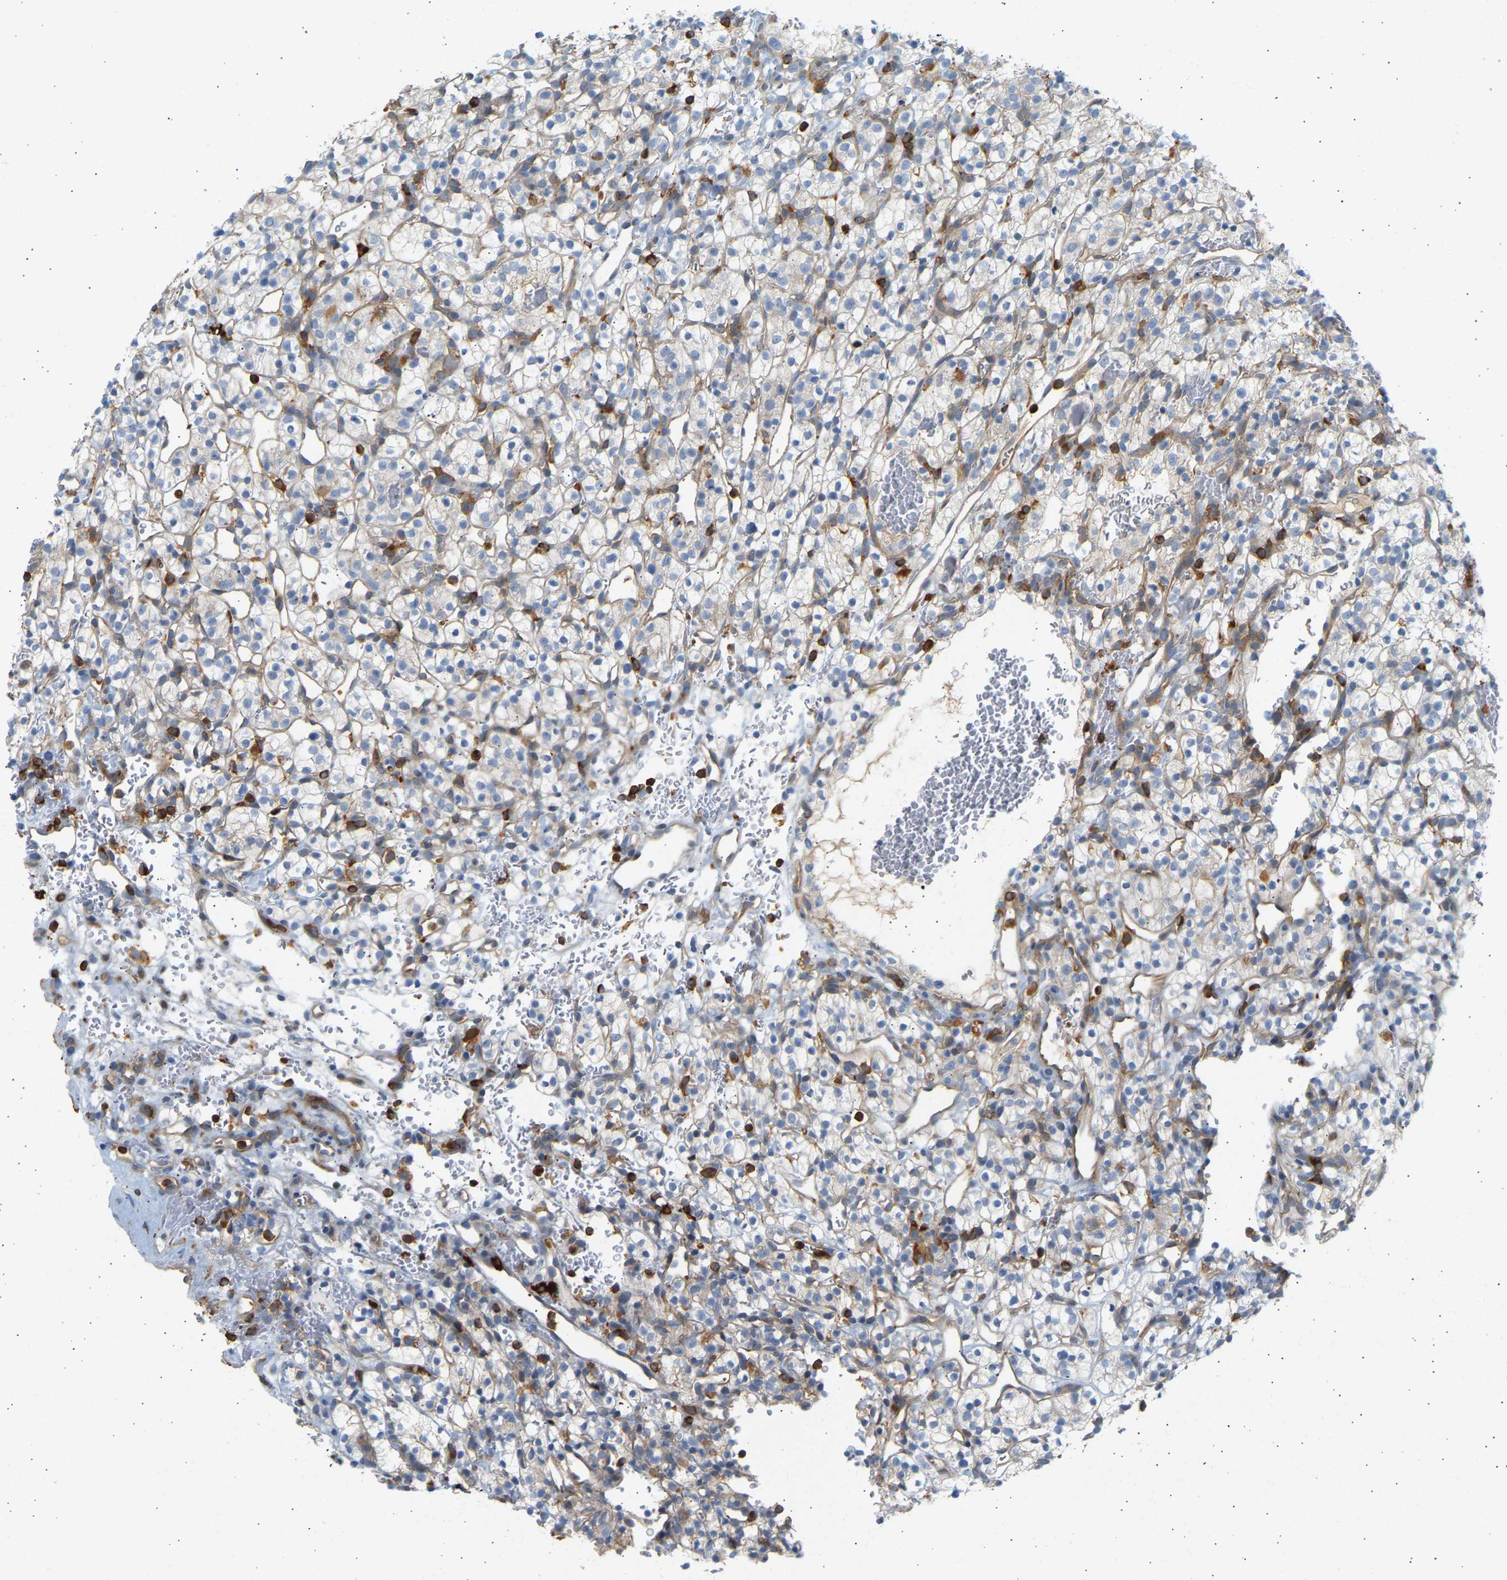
{"staining": {"intensity": "negative", "quantity": "none", "location": "none"}, "tissue": "renal cancer", "cell_type": "Tumor cells", "image_type": "cancer", "snomed": [{"axis": "morphology", "description": "Adenocarcinoma, NOS"}, {"axis": "topography", "description": "Kidney"}], "caption": "IHC image of neoplastic tissue: human renal cancer (adenocarcinoma) stained with DAB (3,3'-diaminobenzidine) exhibits no significant protein staining in tumor cells. (IHC, brightfield microscopy, high magnification).", "gene": "FNBP1", "patient": {"sex": "female", "age": 57}}